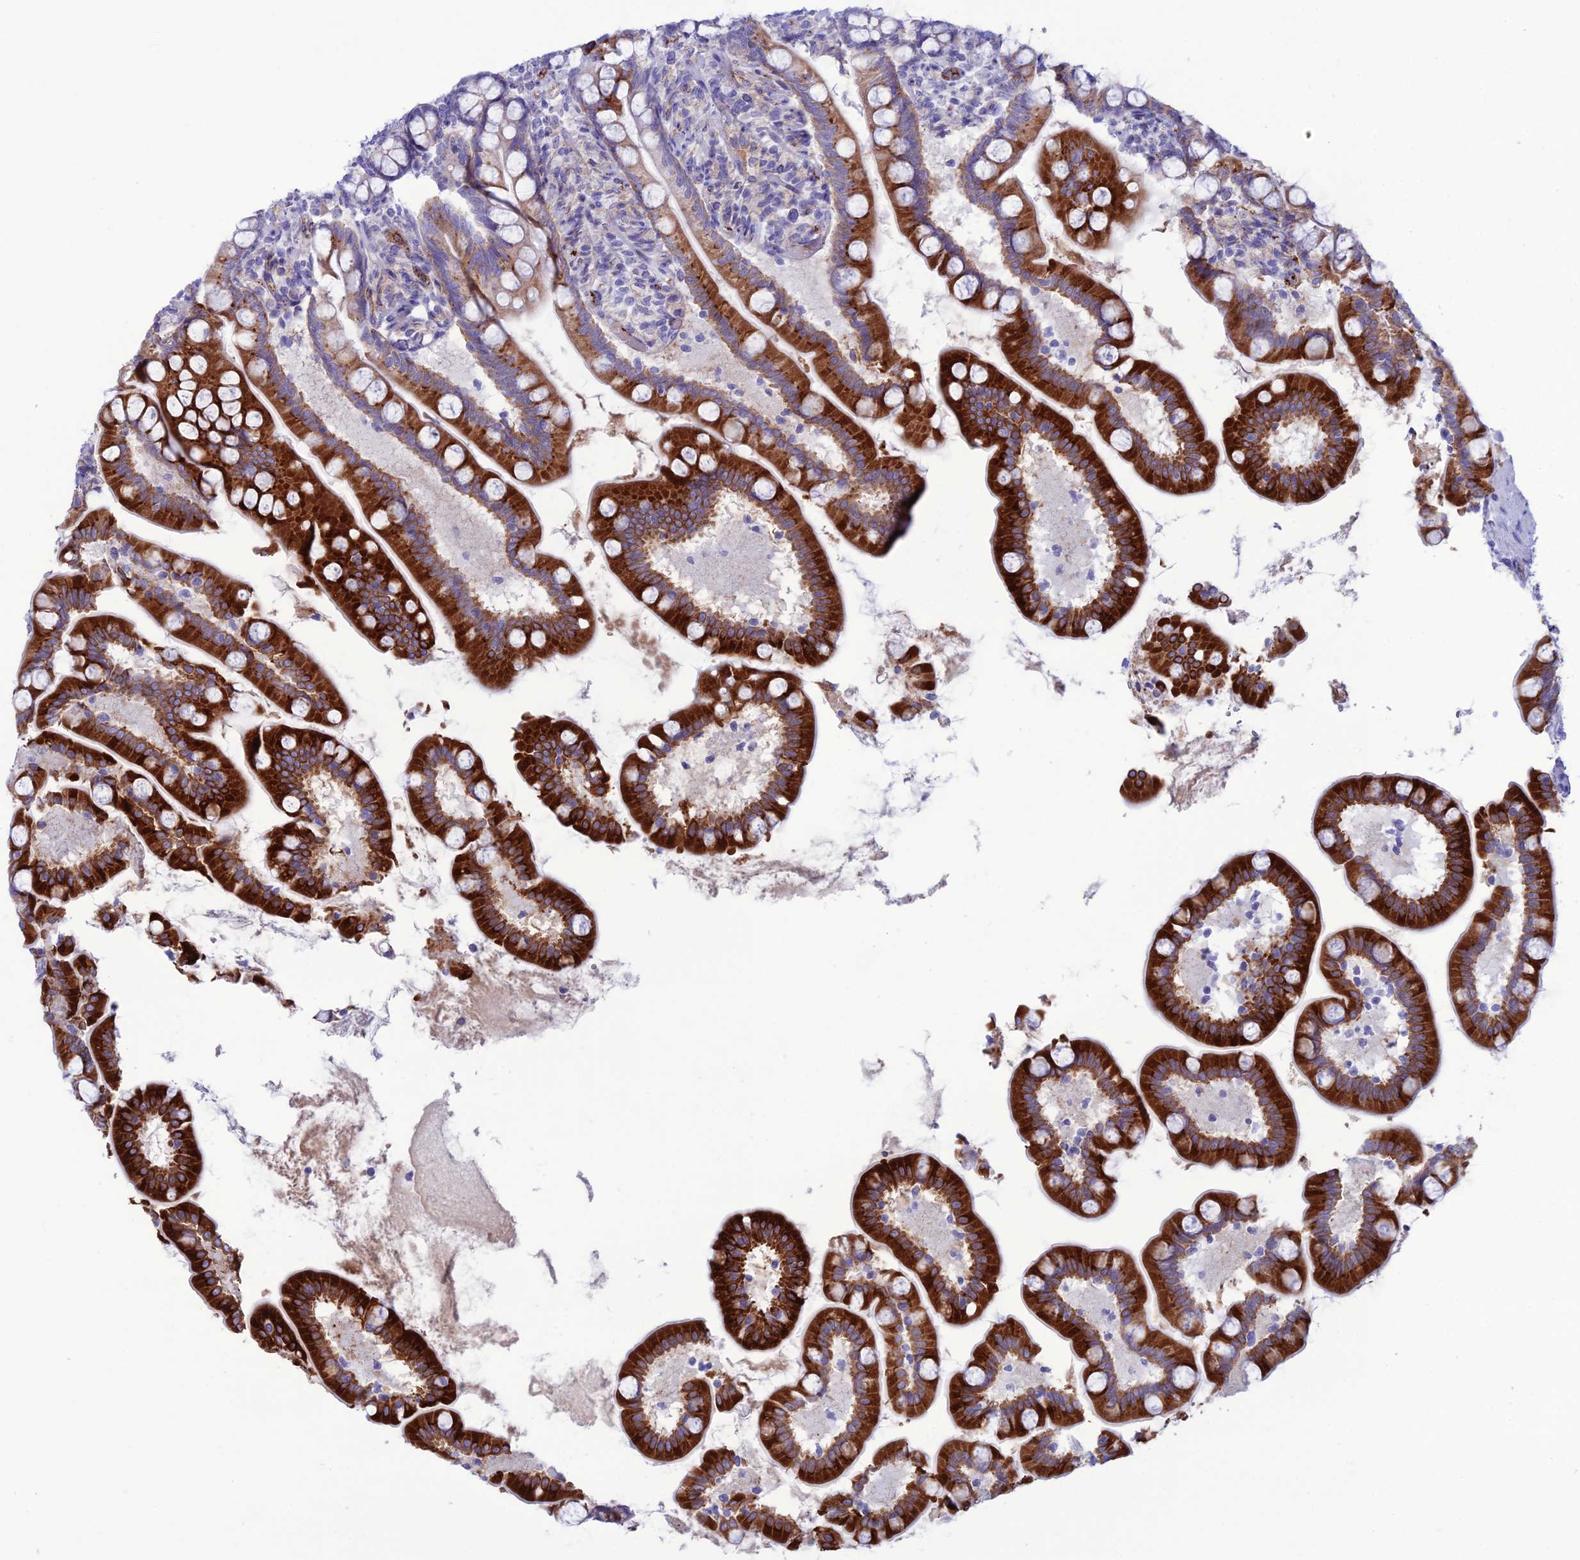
{"staining": {"intensity": "strong", "quantity": ">75%", "location": "cytoplasmic/membranous"}, "tissue": "small intestine", "cell_type": "Glandular cells", "image_type": "normal", "snomed": [{"axis": "morphology", "description": "Normal tissue, NOS"}, {"axis": "topography", "description": "Small intestine"}], "caption": "Protein staining of unremarkable small intestine displays strong cytoplasmic/membranous expression in approximately >75% of glandular cells.", "gene": "CDC42EP5", "patient": {"sex": "female", "age": 64}}